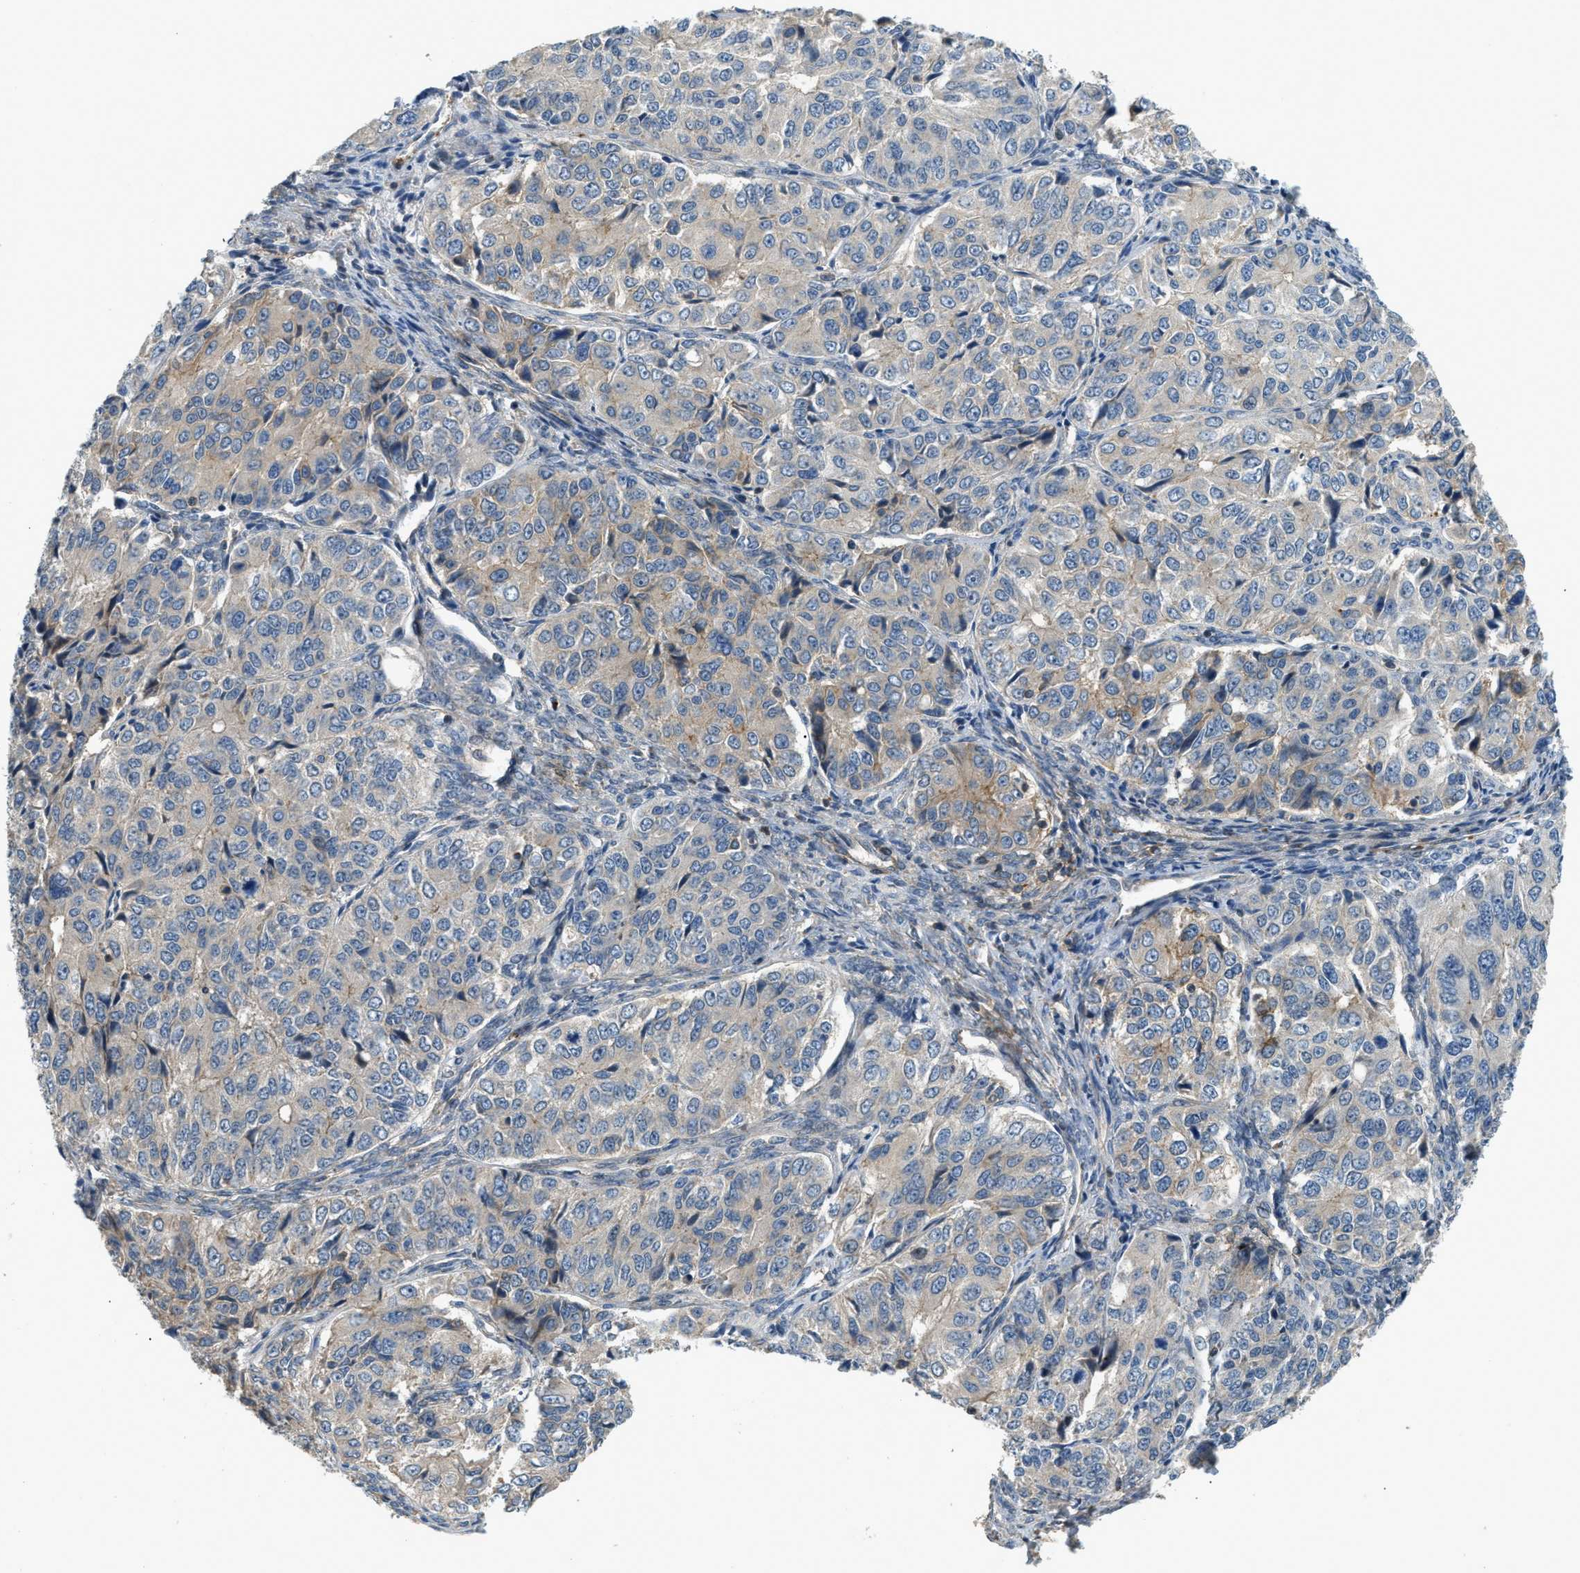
{"staining": {"intensity": "weak", "quantity": "<25%", "location": "cytoplasmic/membranous"}, "tissue": "ovarian cancer", "cell_type": "Tumor cells", "image_type": "cancer", "snomed": [{"axis": "morphology", "description": "Carcinoma, endometroid"}, {"axis": "topography", "description": "Ovary"}], "caption": "Tumor cells show no significant protein staining in endometroid carcinoma (ovarian).", "gene": "BTN3A2", "patient": {"sex": "female", "age": 51}}